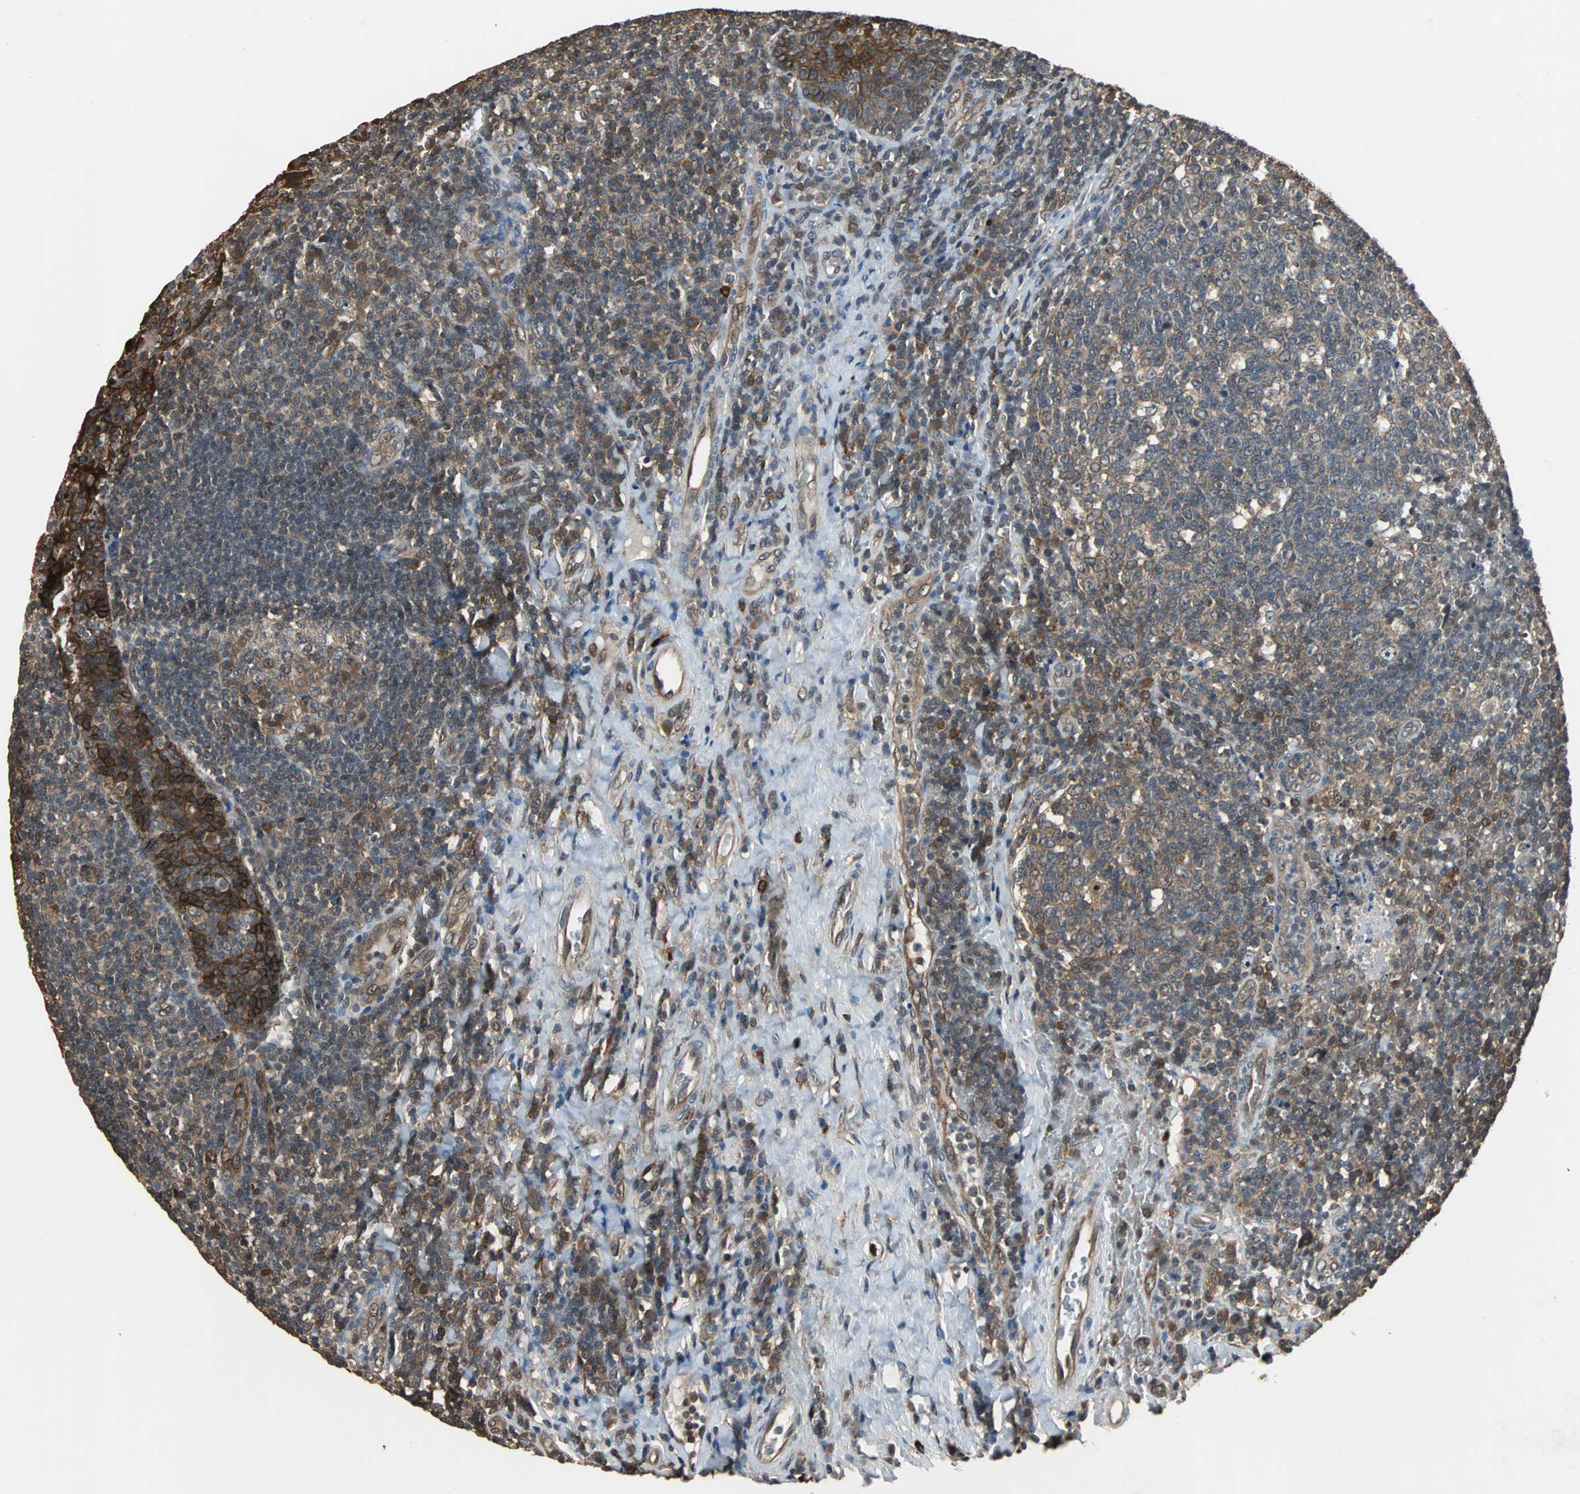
{"staining": {"intensity": "weak", "quantity": "<25%", "location": "cytoplasmic/membranous"}, "tissue": "tonsil", "cell_type": "Germinal center cells", "image_type": "normal", "snomed": [{"axis": "morphology", "description": "Normal tissue, NOS"}, {"axis": "topography", "description": "Tonsil"}], "caption": "The image exhibits no significant expression in germinal center cells of tonsil.", "gene": "NDRG1", "patient": {"sex": "male", "age": 17}}